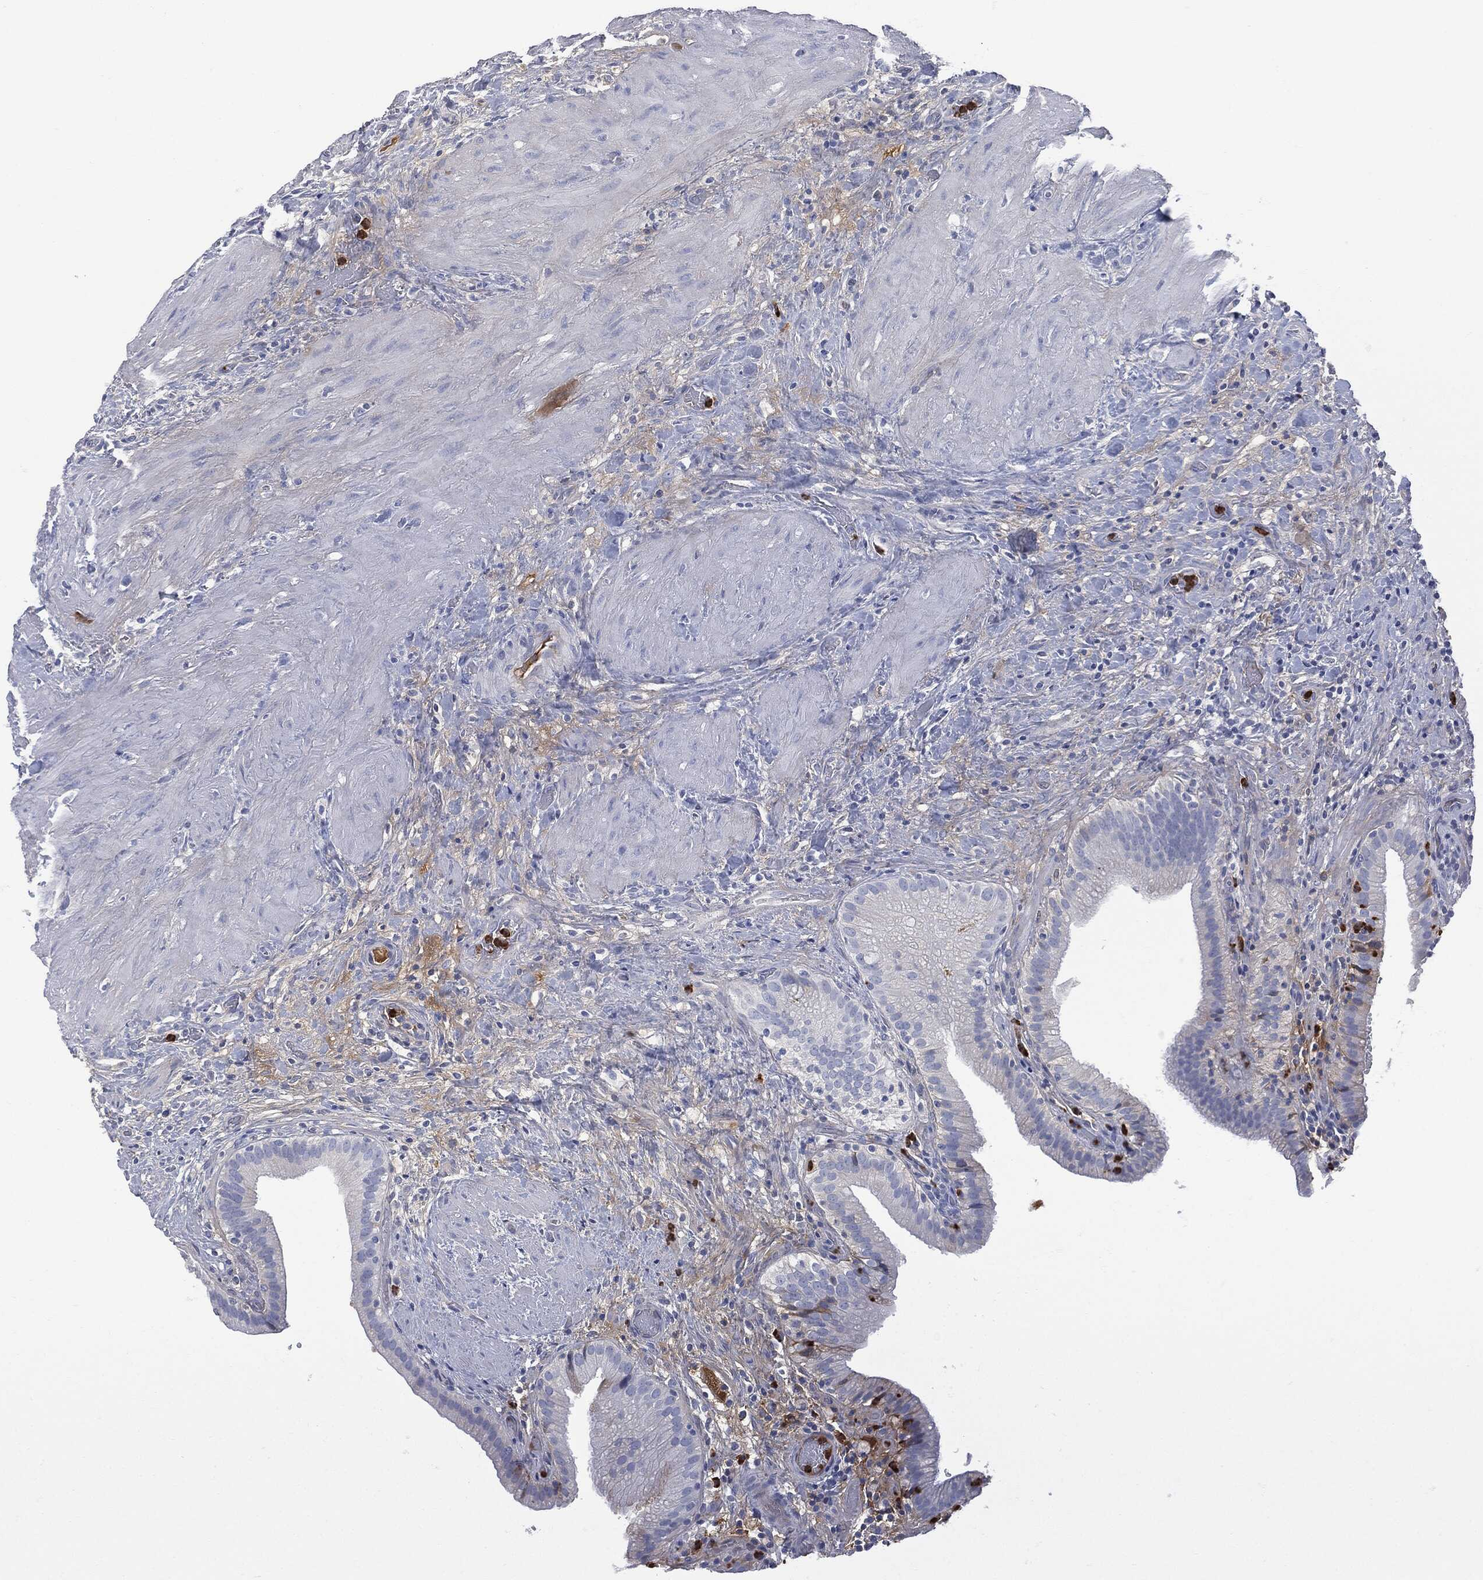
{"staining": {"intensity": "negative", "quantity": "none", "location": "none"}, "tissue": "gallbladder", "cell_type": "Glandular cells", "image_type": "normal", "snomed": [{"axis": "morphology", "description": "Normal tissue, NOS"}, {"axis": "topography", "description": "Gallbladder"}], "caption": "IHC of benign human gallbladder displays no positivity in glandular cells.", "gene": "BTK", "patient": {"sex": "male", "age": 62}}